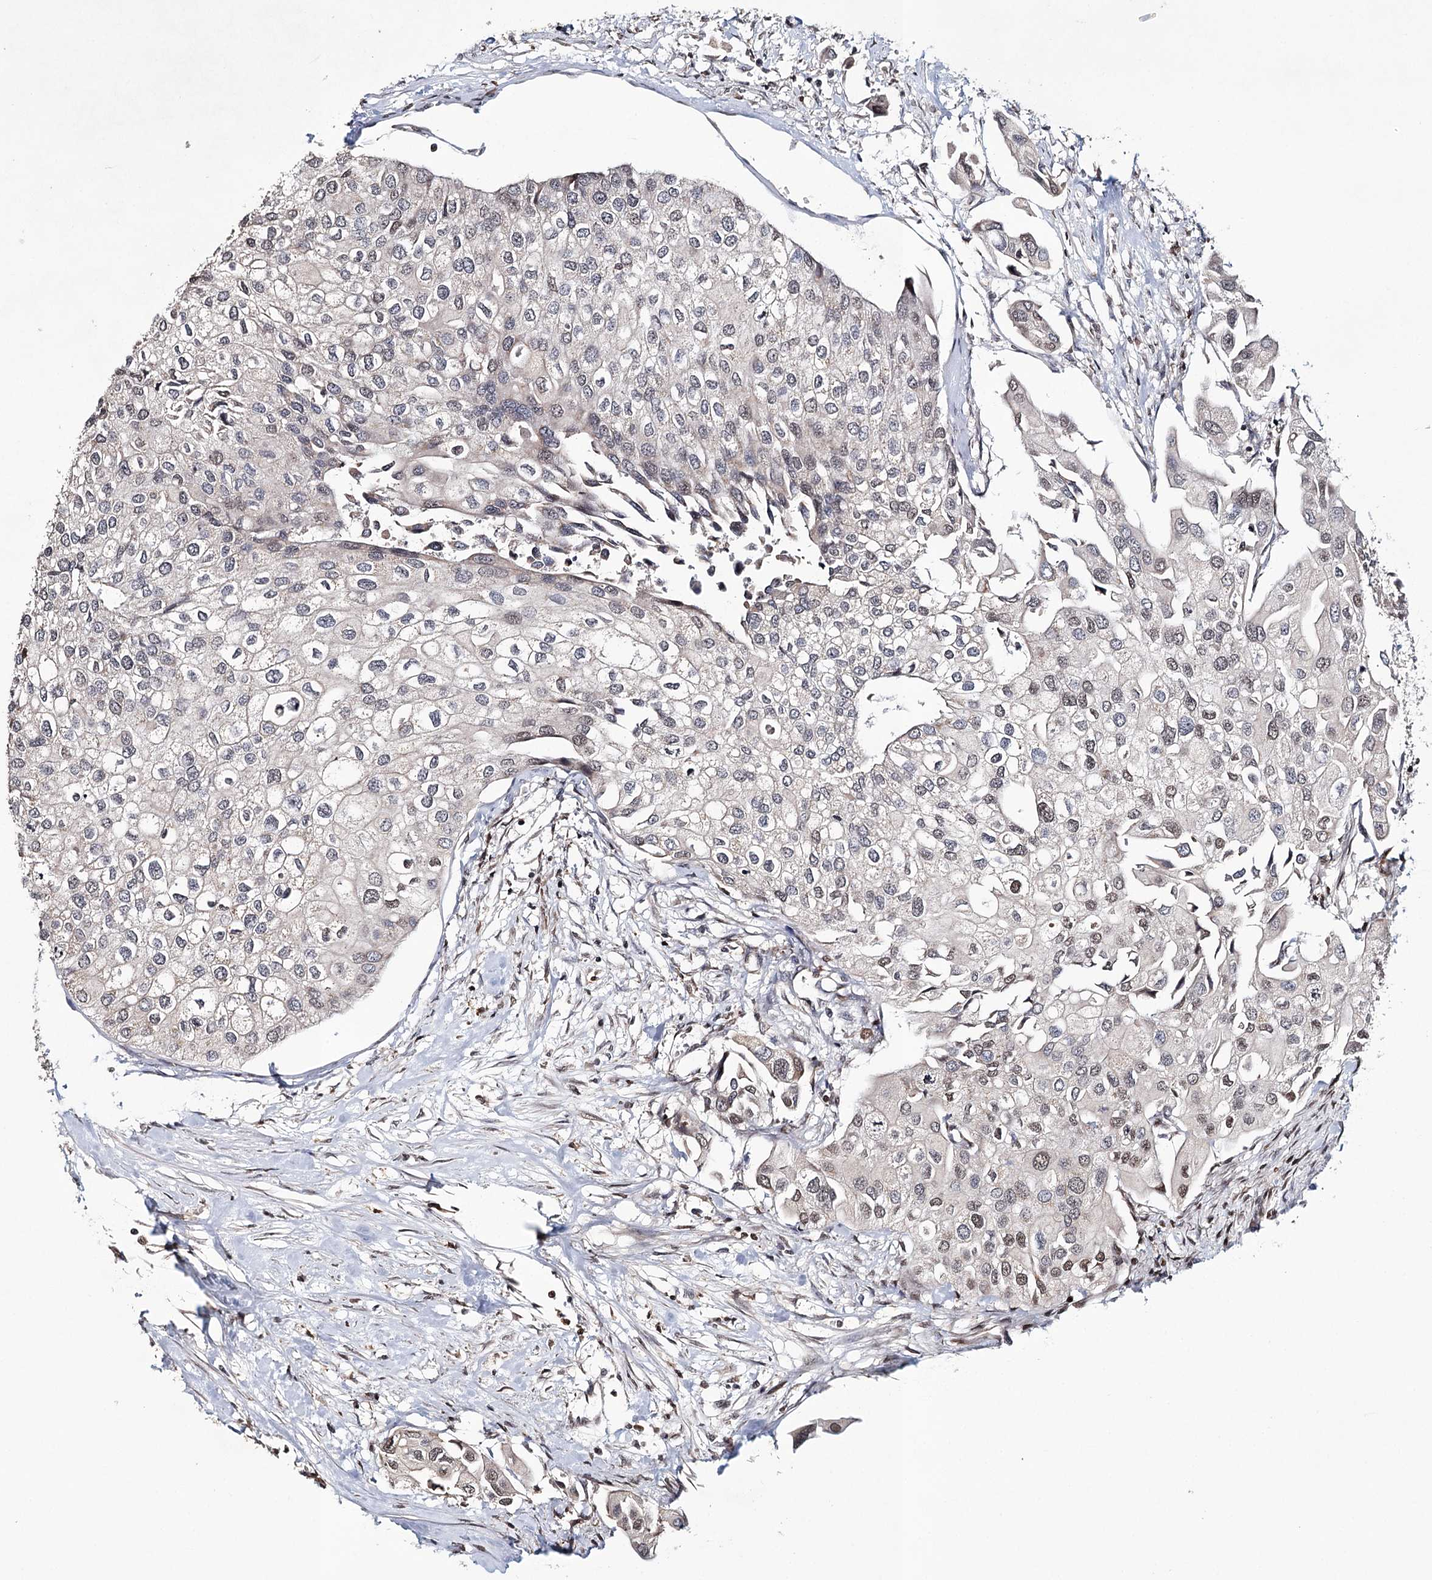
{"staining": {"intensity": "weak", "quantity": "<25%", "location": "nuclear"}, "tissue": "urothelial cancer", "cell_type": "Tumor cells", "image_type": "cancer", "snomed": [{"axis": "morphology", "description": "Urothelial carcinoma, High grade"}, {"axis": "topography", "description": "Urinary bladder"}], "caption": "Immunohistochemistry (IHC) histopathology image of neoplastic tissue: urothelial carcinoma (high-grade) stained with DAB demonstrates no significant protein staining in tumor cells.", "gene": "ICOS", "patient": {"sex": "male", "age": 64}}